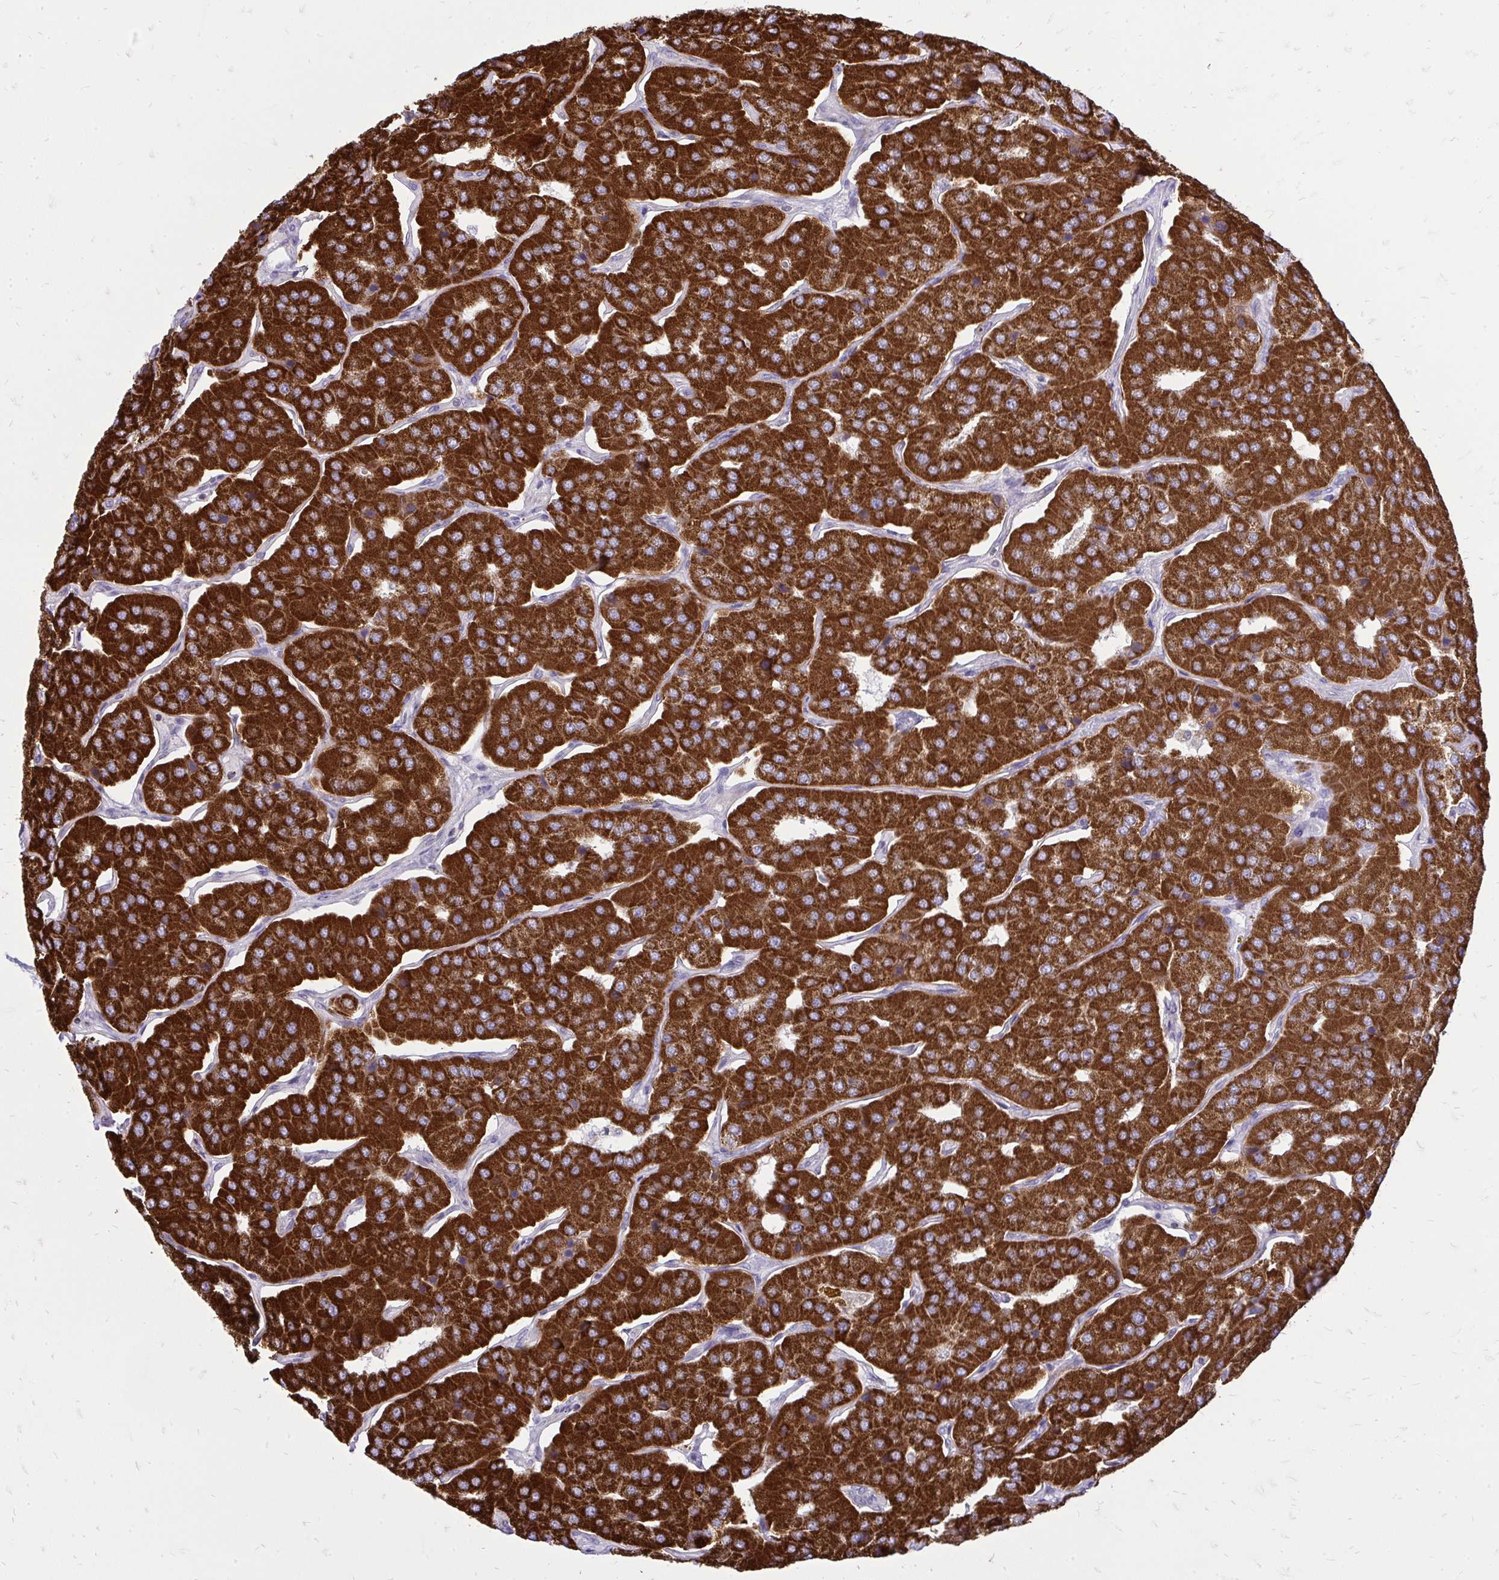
{"staining": {"intensity": "strong", "quantity": ">75%", "location": "cytoplasmic/membranous"}, "tissue": "parathyroid gland", "cell_type": "Glandular cells", "image_type": "normal", "snomed": [{"axis": "morphology", "description": "Normal tissue, NOS"}, {"axis": "morphology", "description": "Adenoma, NOS"}, {"axis": "topography", "description": "Parathyroid gland"}], "caption": "Protein staining exhibits strong cytoplasmic/membranous staining in about >75% of glandular cells in benign parathyroid gland. Nuclei are stained in blue.", "gene": "SPTBN2", "patient": {"sex": "female", "age": 86}}